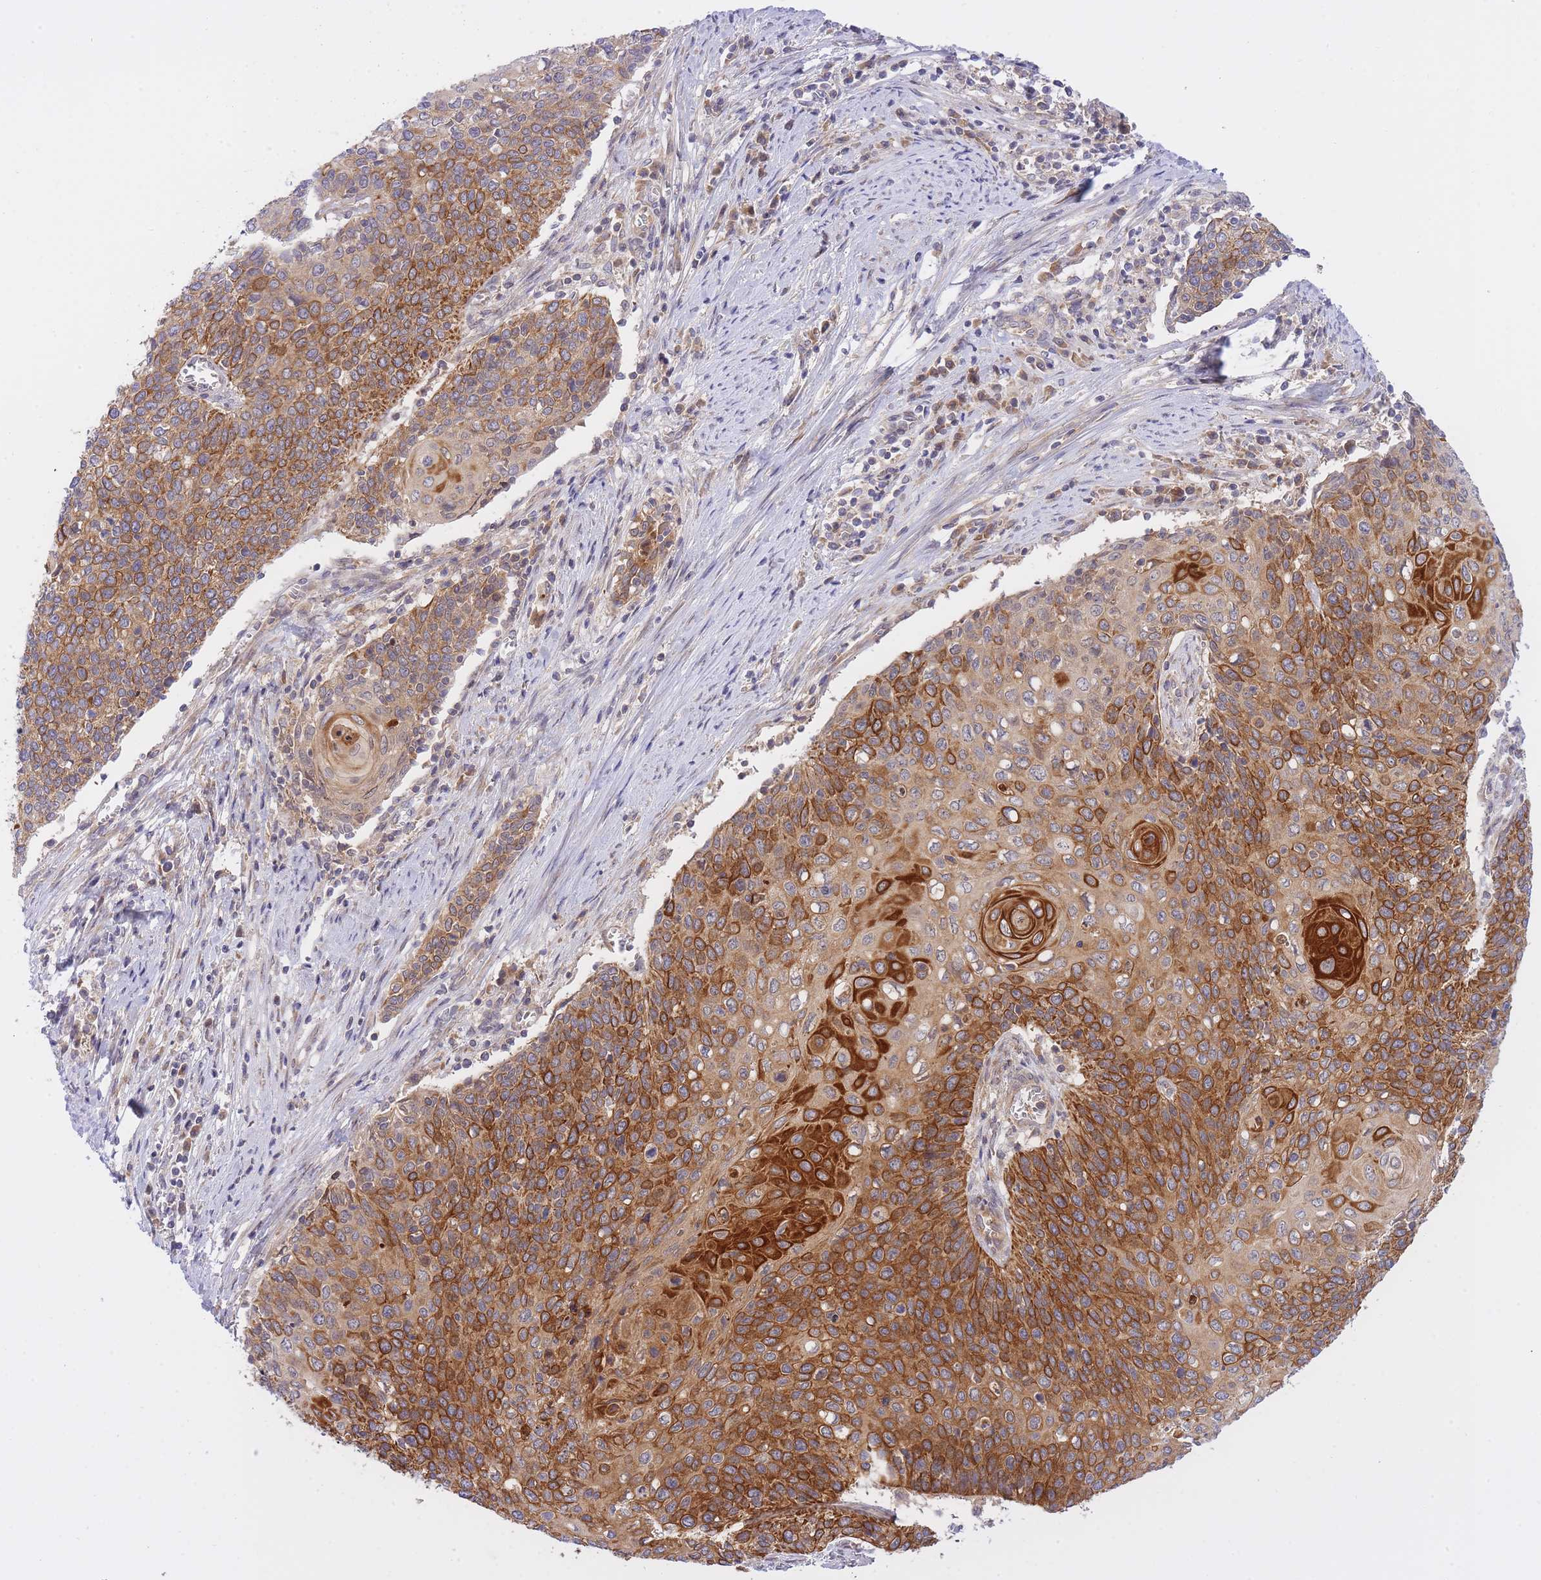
{"staining": {"intensity": "strong", "quantity": ">75%", "location": "cytoplasmic/membranous"}, "tissue": "cervical cancer", "cell_type": "Tumor cells", "image_type": "cancer", "snomed": [{"axis": "morphology", "description": "Squamous cell carcinoma, NOS"}, {"axis": "topography", "description": "Cervix"}], "caption": "Immunohistochemical staining of cervical cancer demonstrates high levels of strong cytoplasmic/membranous staining in approximately >75% of tumor cells. (DAB = brown stain, brightfield microscopy at high magnification).", "gene": "EIF2B2", "patient": {"sex": "female", "age": 39}}